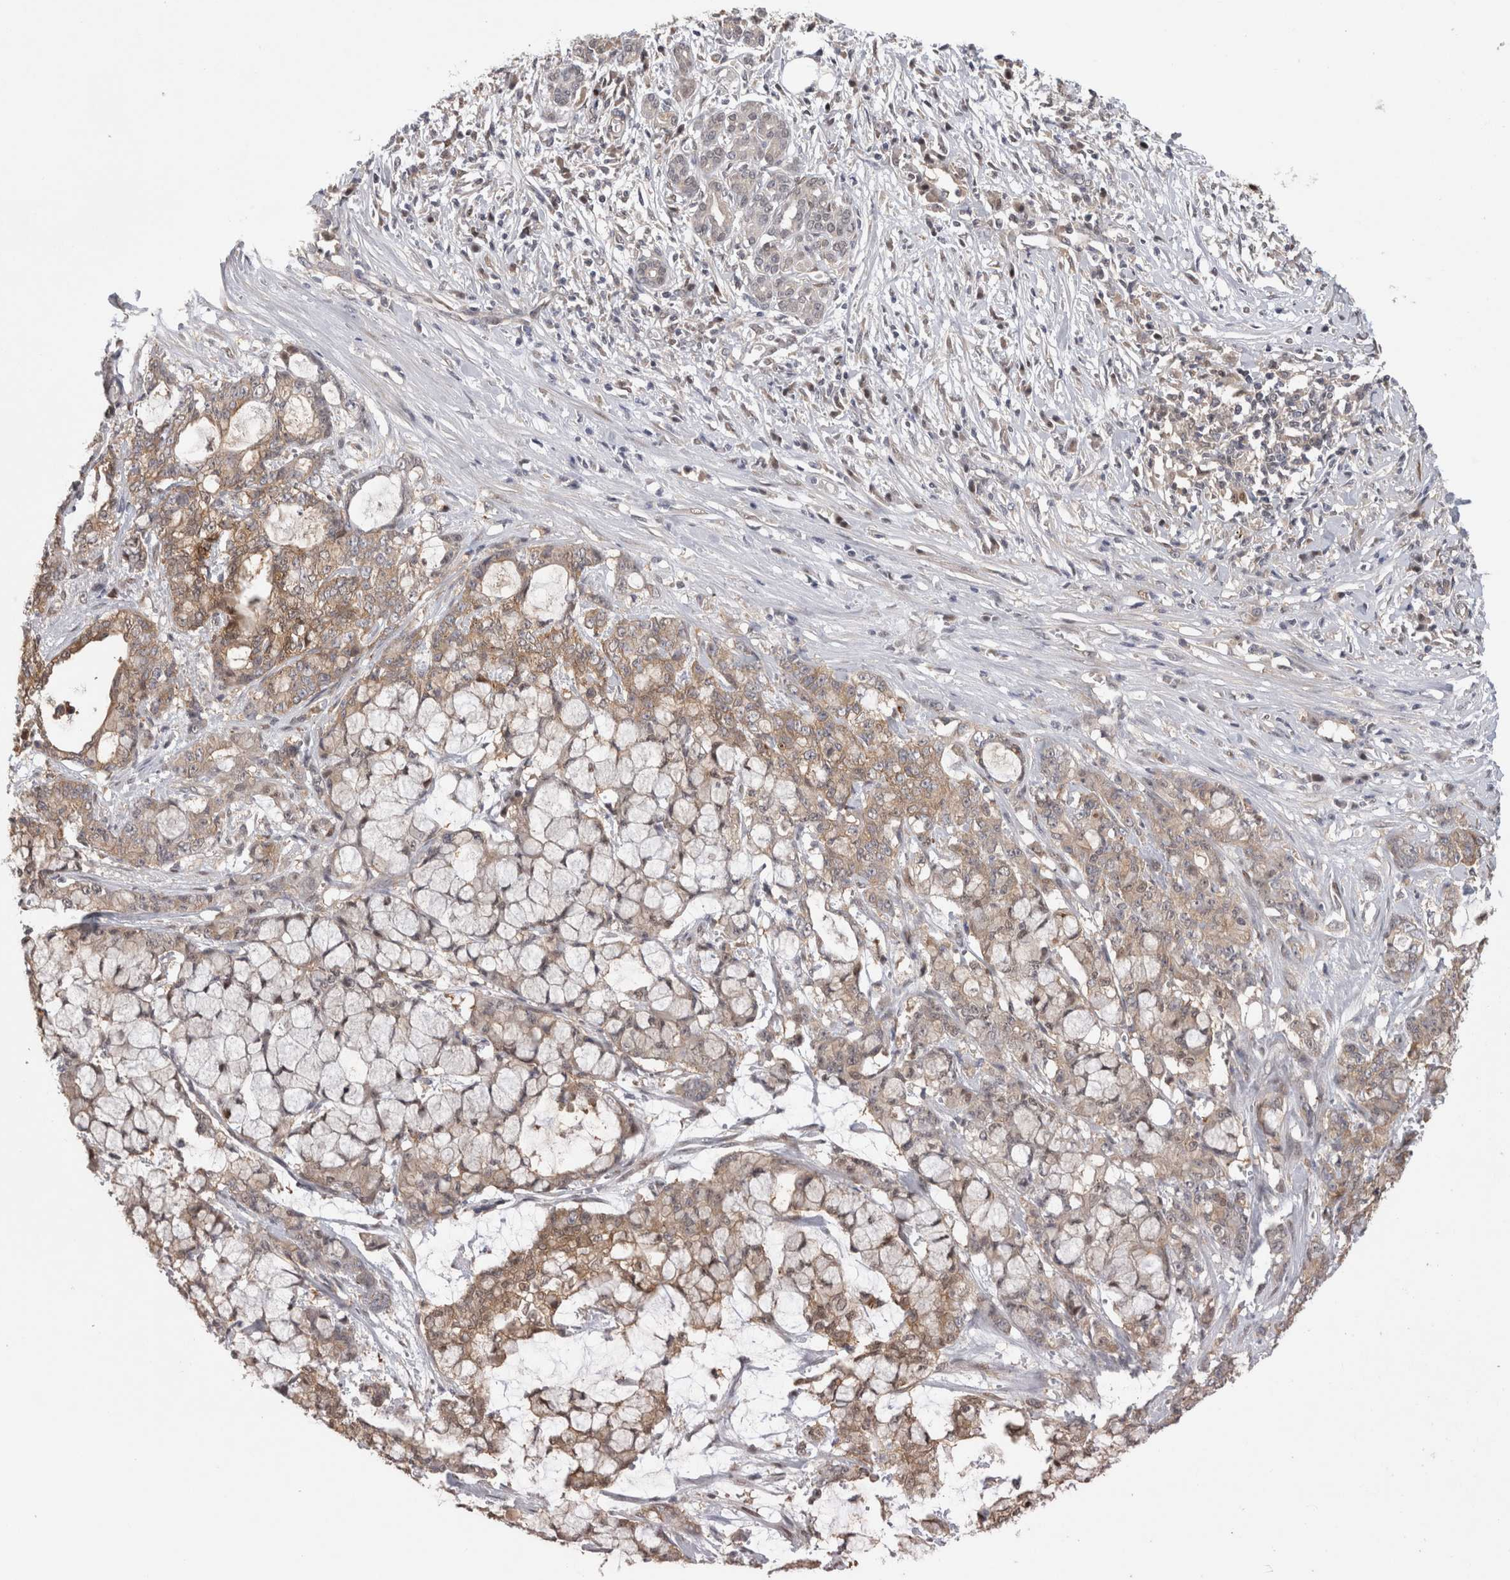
{"staining": {"intensity": "weak", "quantity": ">75%", "location": "cytoplasmic/membranous"}, "tissue": "pancreatic cancer", "cell_type": "Tumor cells", "image_type": "cancer", "snomed": [{"axis": "morphology", "description": "Adenocarcinoma, NOS"}, {"axis": "topography", "description": "Pancreas"}], "caption": "Immunohistochemical staining of human pancreatic adenocarcinoma displays weak cytoplasmic/membranous protein positivity in about >75% of tumor cells. Ihc stains the protein of interest in brown and the nuclei are stained blue.", "gene": "PIGP", "patient": {"sex": "female", "age": 73}}